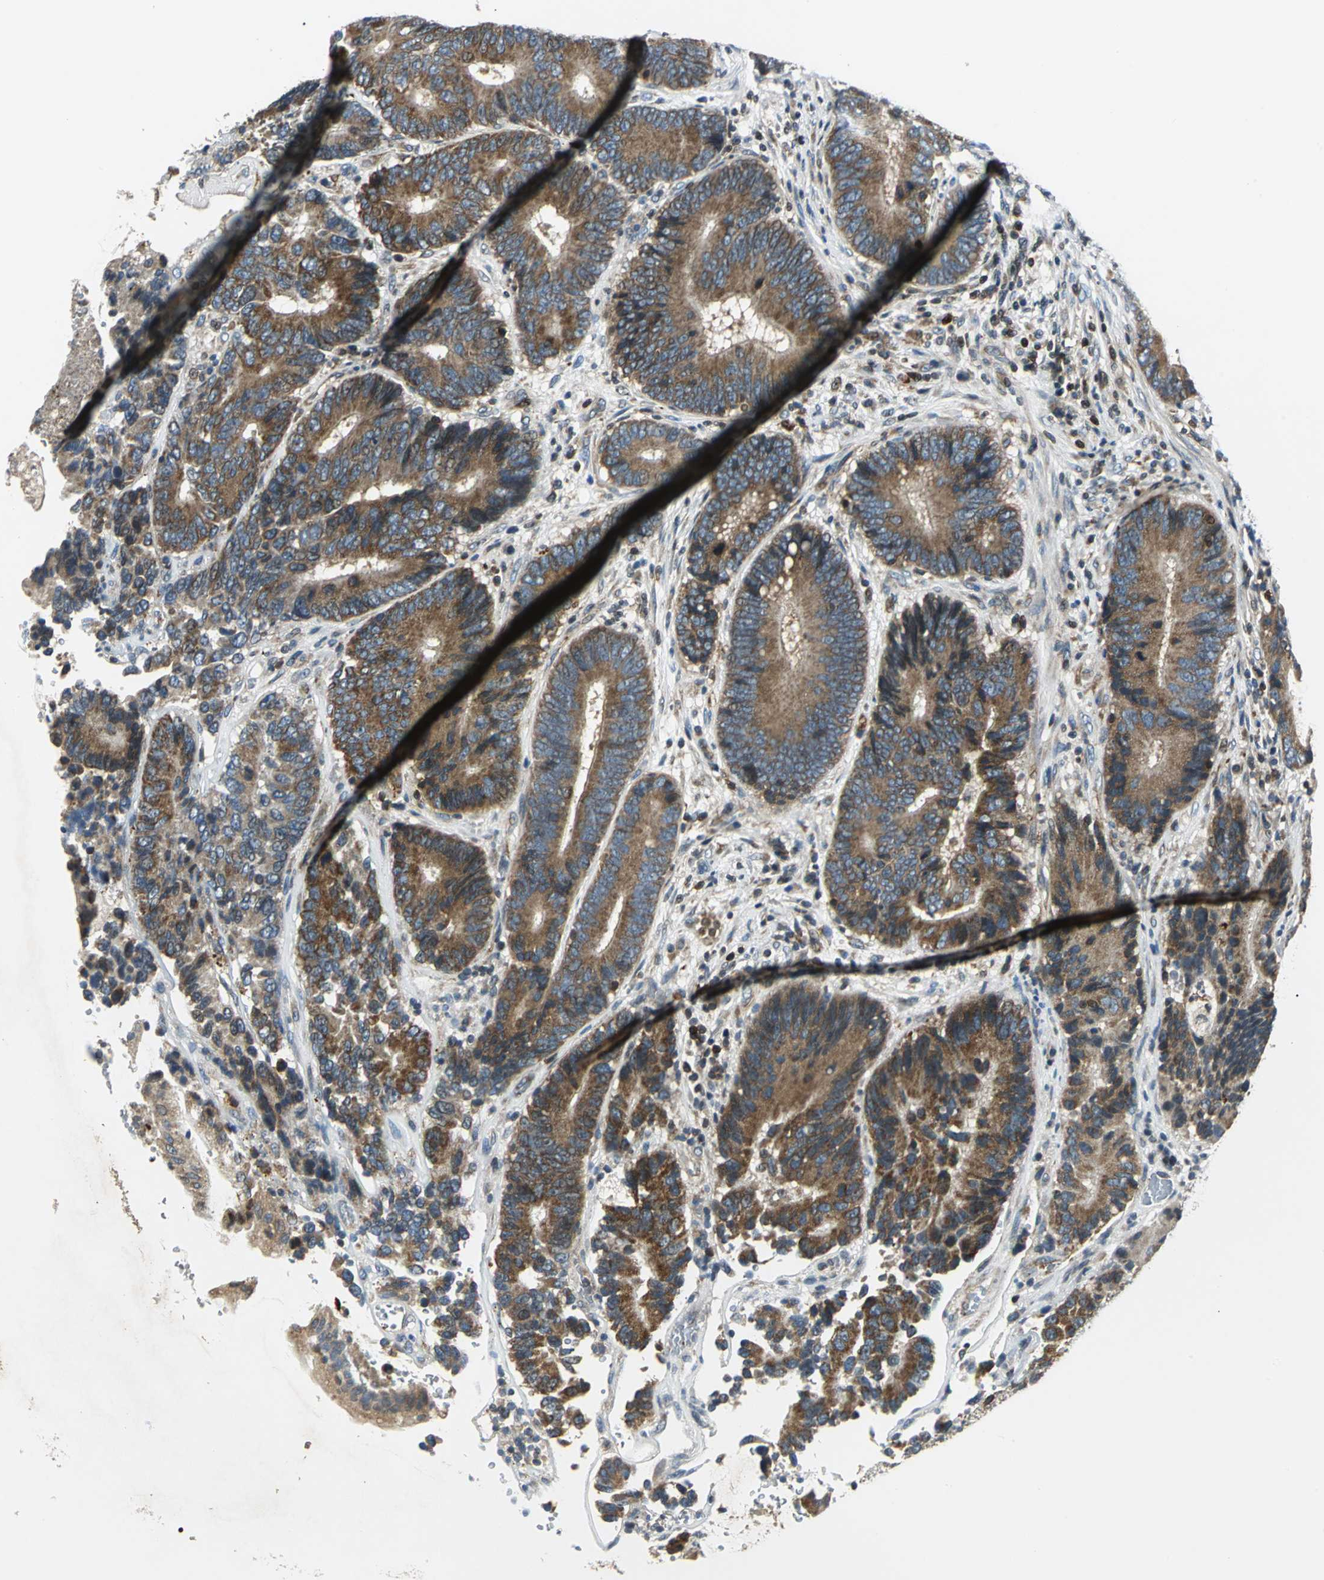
{"staining": {"intensity": "strong", "quantity": ">75%", "location": "cytoplasmic/membranous"}, "tissue": "colorectal cancer", "cell_type": "Tumor cells", "image_type": "cancer", "snomed": [{"axis": "morphology", "description": "Adenocarcinoma, NOS"}, {"axis": "topography", "description": "Colon"}], "caption": "Protein analysis of colorectal adenocarcinoma tissue demonstrates strong cytoplasmic/membranous positivity in approximately >75% of tumor cells.", "gene": "USP40", "patient": {"sex": "female", "age": 78}}